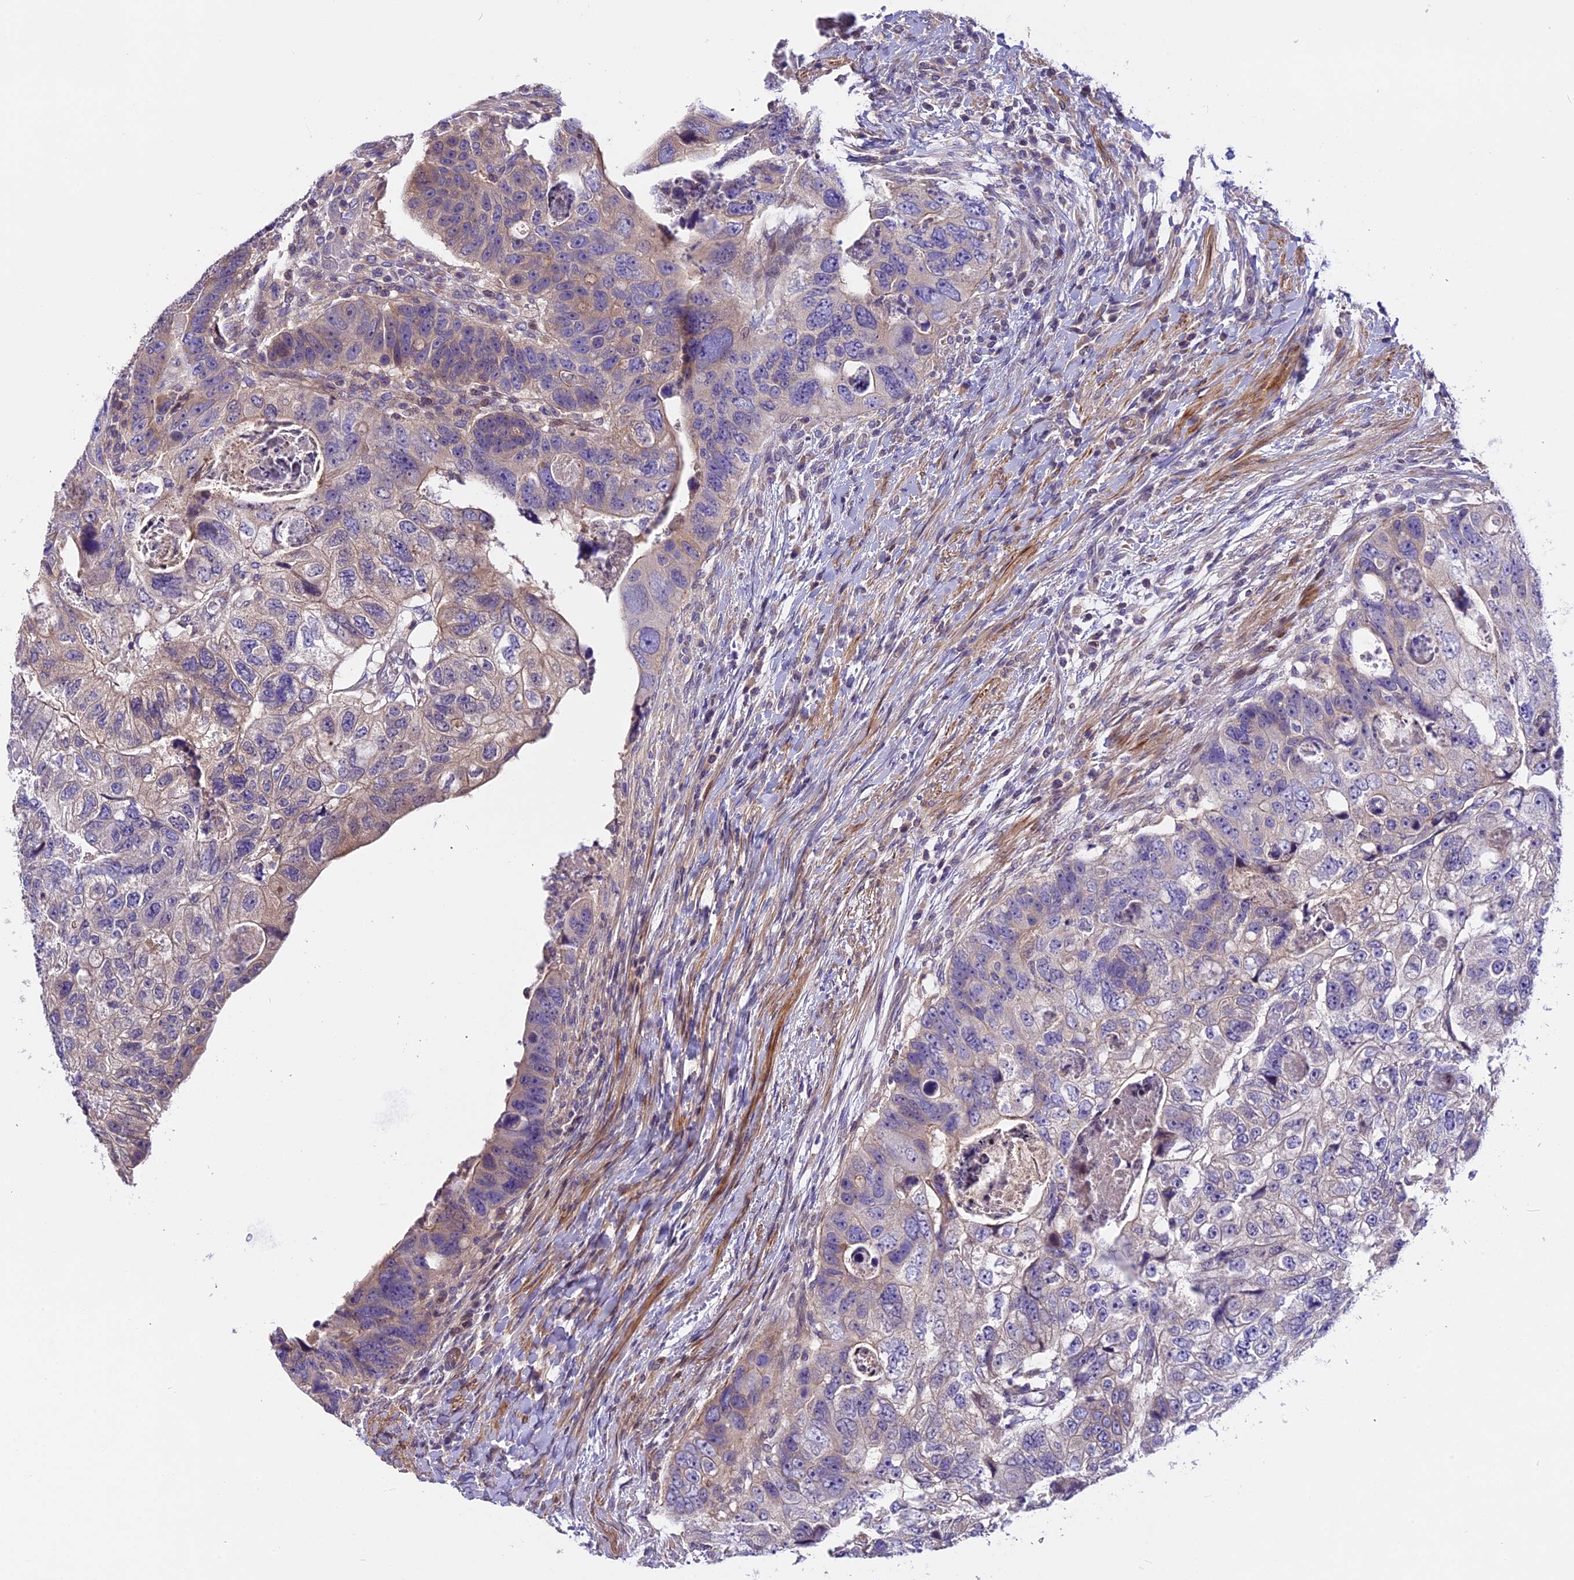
{"staining": {"intensity": "weak", "quantity": "<25%", "location": "cytoplasmic/membranous"}, "tissue": "colorectal cancer", "cell_type": "Tumor cells", "image_type": "cancer", "snomed": [{"axis": "morphology", "description": "Adenocarcinoma, NOS"}, {"axis": "topography", "description": "Rectum"}], "caption": "Histopathology image shows no protein expression in tumor cells of colorectal cancer tissue.", "gene": "FAM98C", "patient": {"sex": "male", "age": 59}}